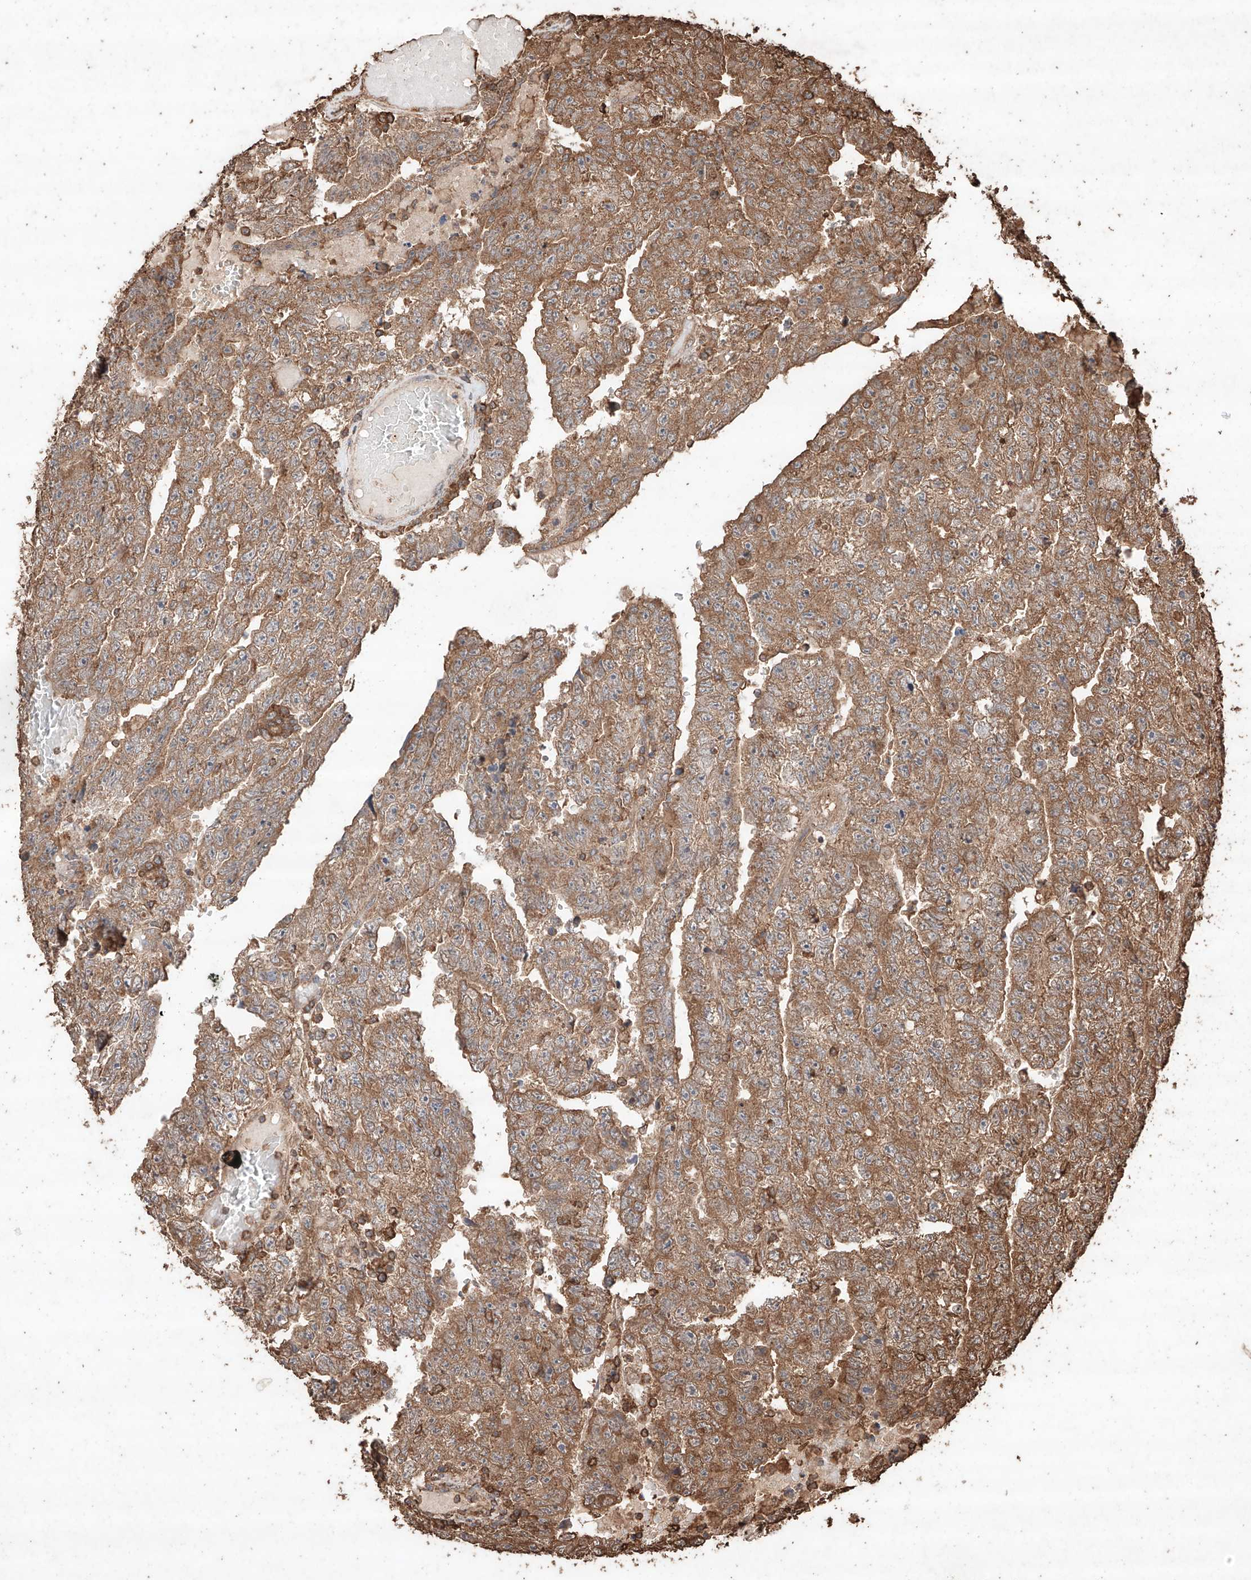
{"staining": {"intensity": "moderate", "quantity": ">75%", "location": "cytoplasmic/membranous"}, "tissue": "testis cancer", "cell_type": "Tumor cells", "image_type": "cancer", "snomed": [{"axis": "morphology", "description": "Carcinoma, Embryonal, NOS"}, {"axis": "topography", "description": "Testis"}], "caption": "Embryonal carcinoma (testis) tissue reveals moderate cytoplasmic/membranous staining in approximately >75% of tumor cells The staining is performed using DAB brown chromogen to label protein expression. The nuclei are counter-stained blue using hematoxylin.", "gene": "M6PR", "patient": {"sex": "male", "age": 25}}